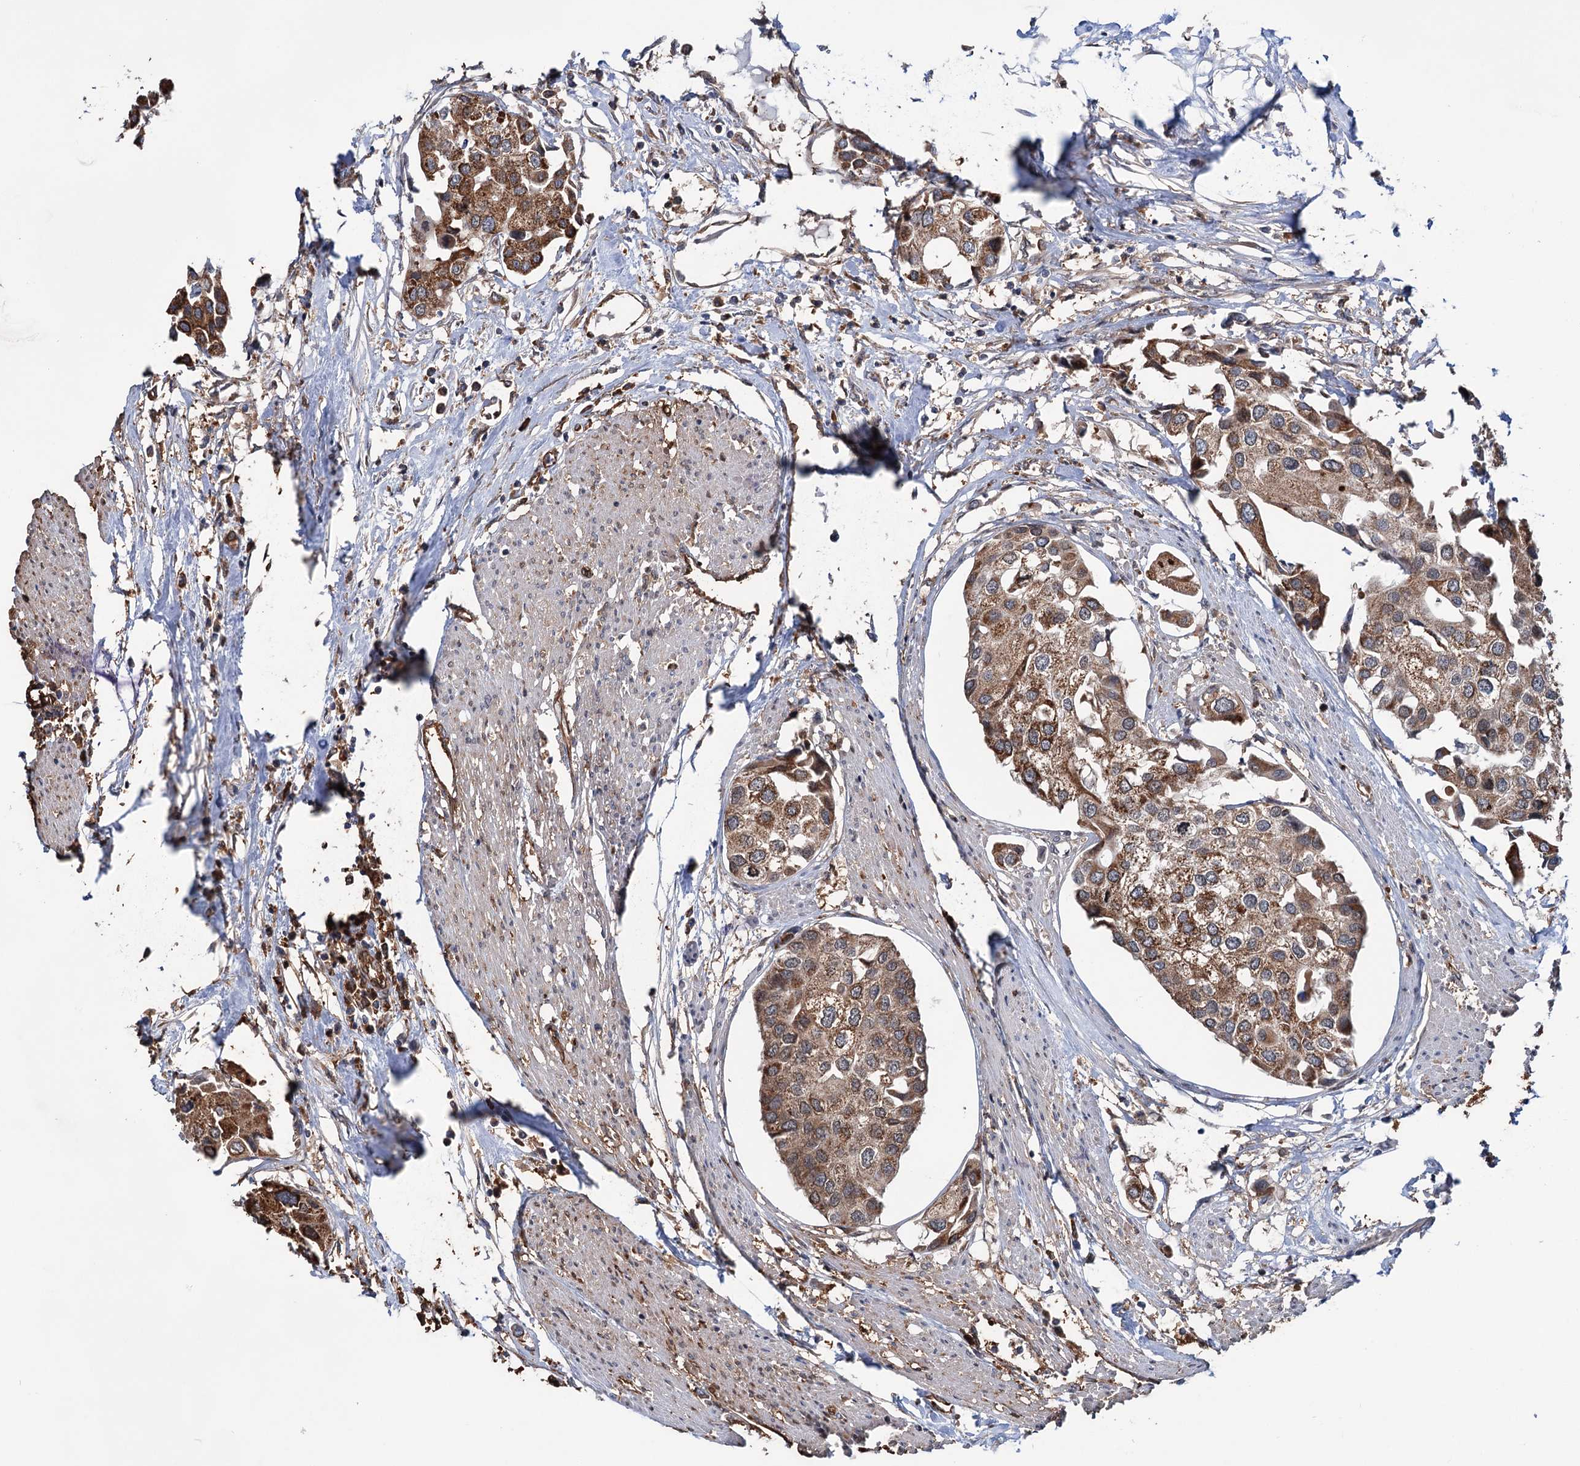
{"staining": {"intensity": "moderate", "quantity": ">75%", "location": "cytoplasmic/membranous"}, "tissue": "urothelial cancer", "cell_type": "Tumor cells", "image_type": "cancer", "snomed": [{"axis": "morphology", "description": "Urothelial carcinoma, High grade"}, {"axis": "topography", "description": "Urinary bladder"}], "caption": "A medium amount of moderate cytoplasmic/membranous expression is present in approximately >75% of tumor cells in high-grade urothelial carcinoma tissue.", "gene": "NCAPD2", "patient": {"sex": "male", "age": 64}}